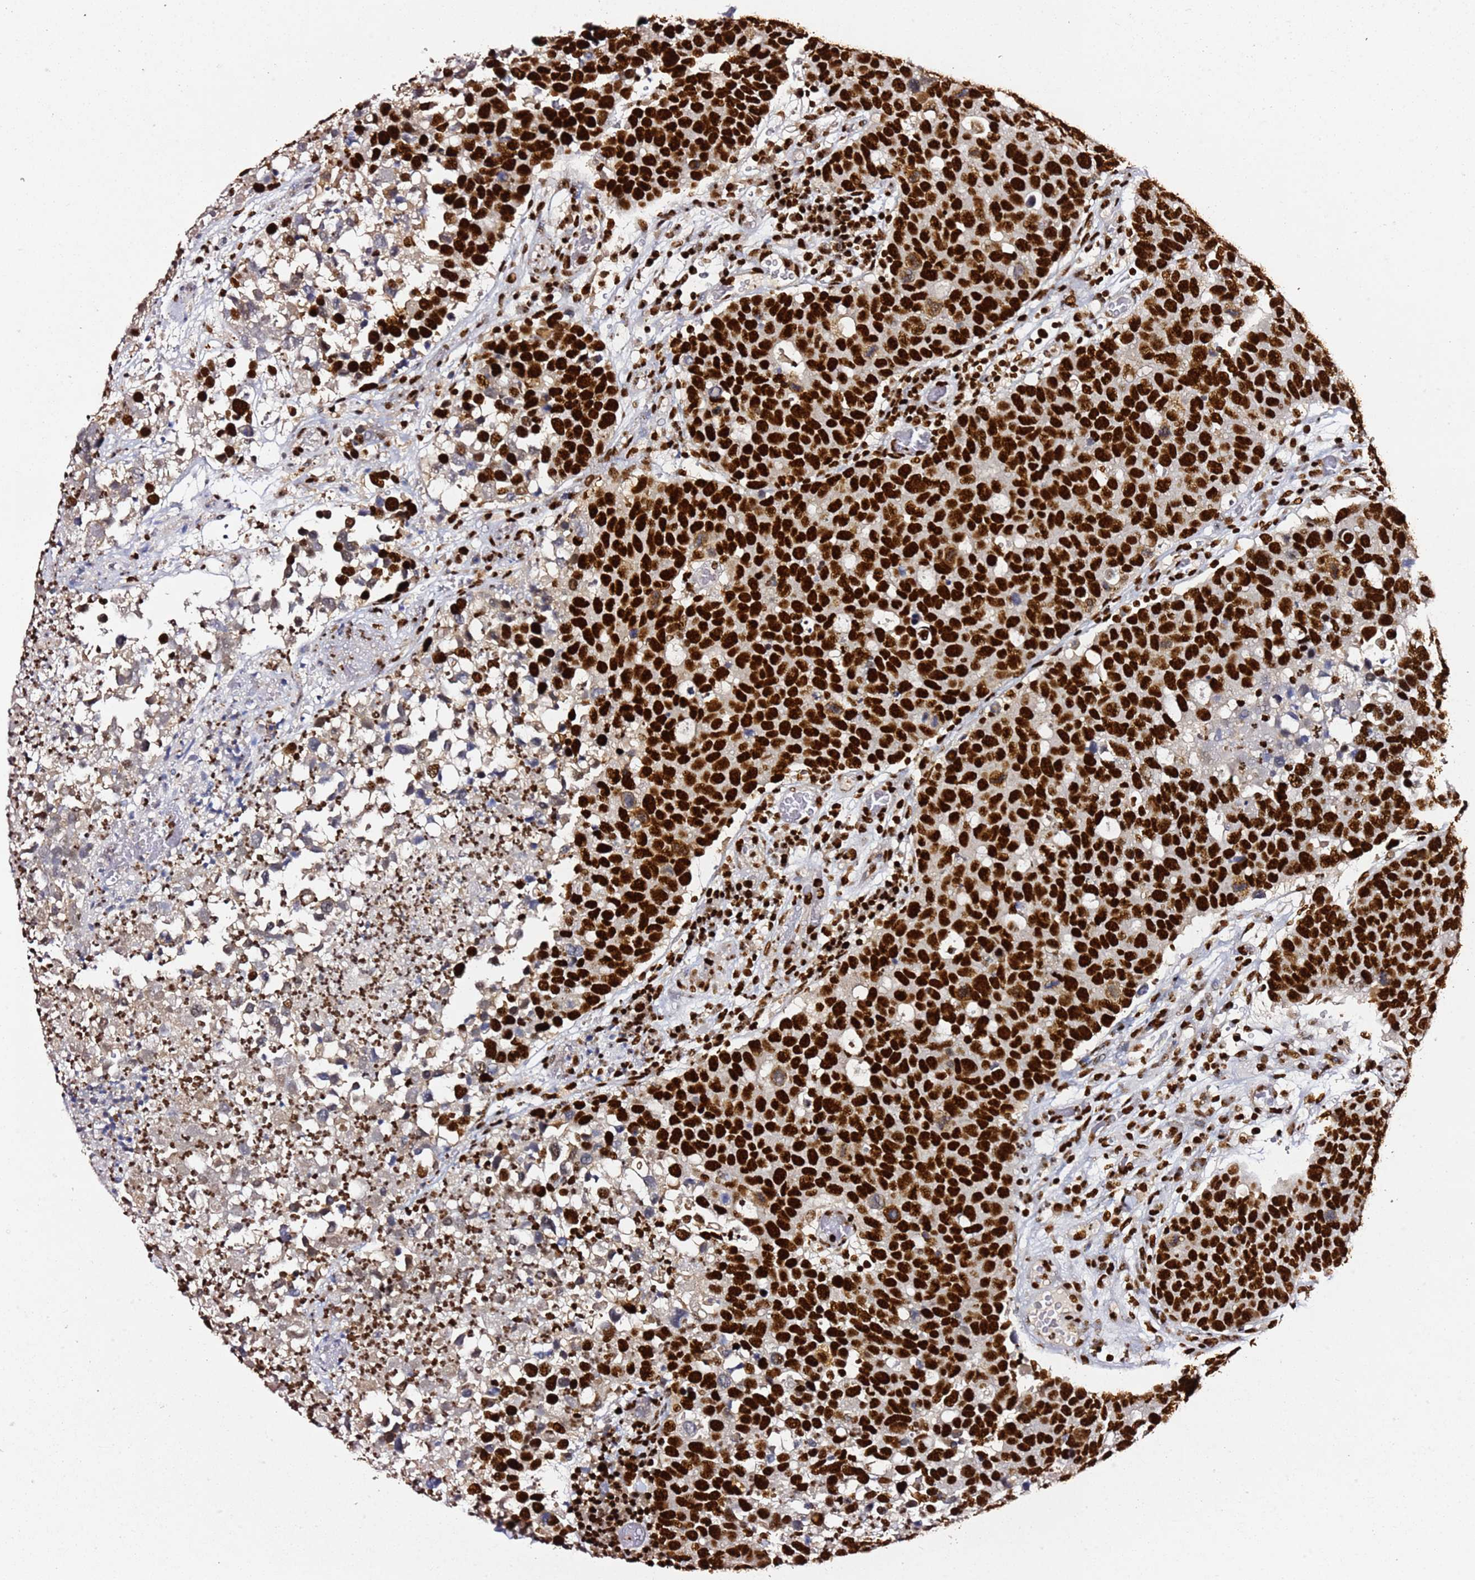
{"staining": {"intensity": "strong", "quantity": ">75%", "location": "nuclear"}, "tissue": "breast cancer", "cell_type": "Tumor cells", "image_type": "cancer", "snomed": [{"axis": "morphology", "description": "Duct carcinoma"}, {"axis": "topography", "description": "Breast"}], "caption": "Protein analysis of breast cancer tissue exhibits strong nuclear expression in approximately >75% of tumor cells.", "gene": "C6orf226", "patient": {"sex": "female", "age": 83}}